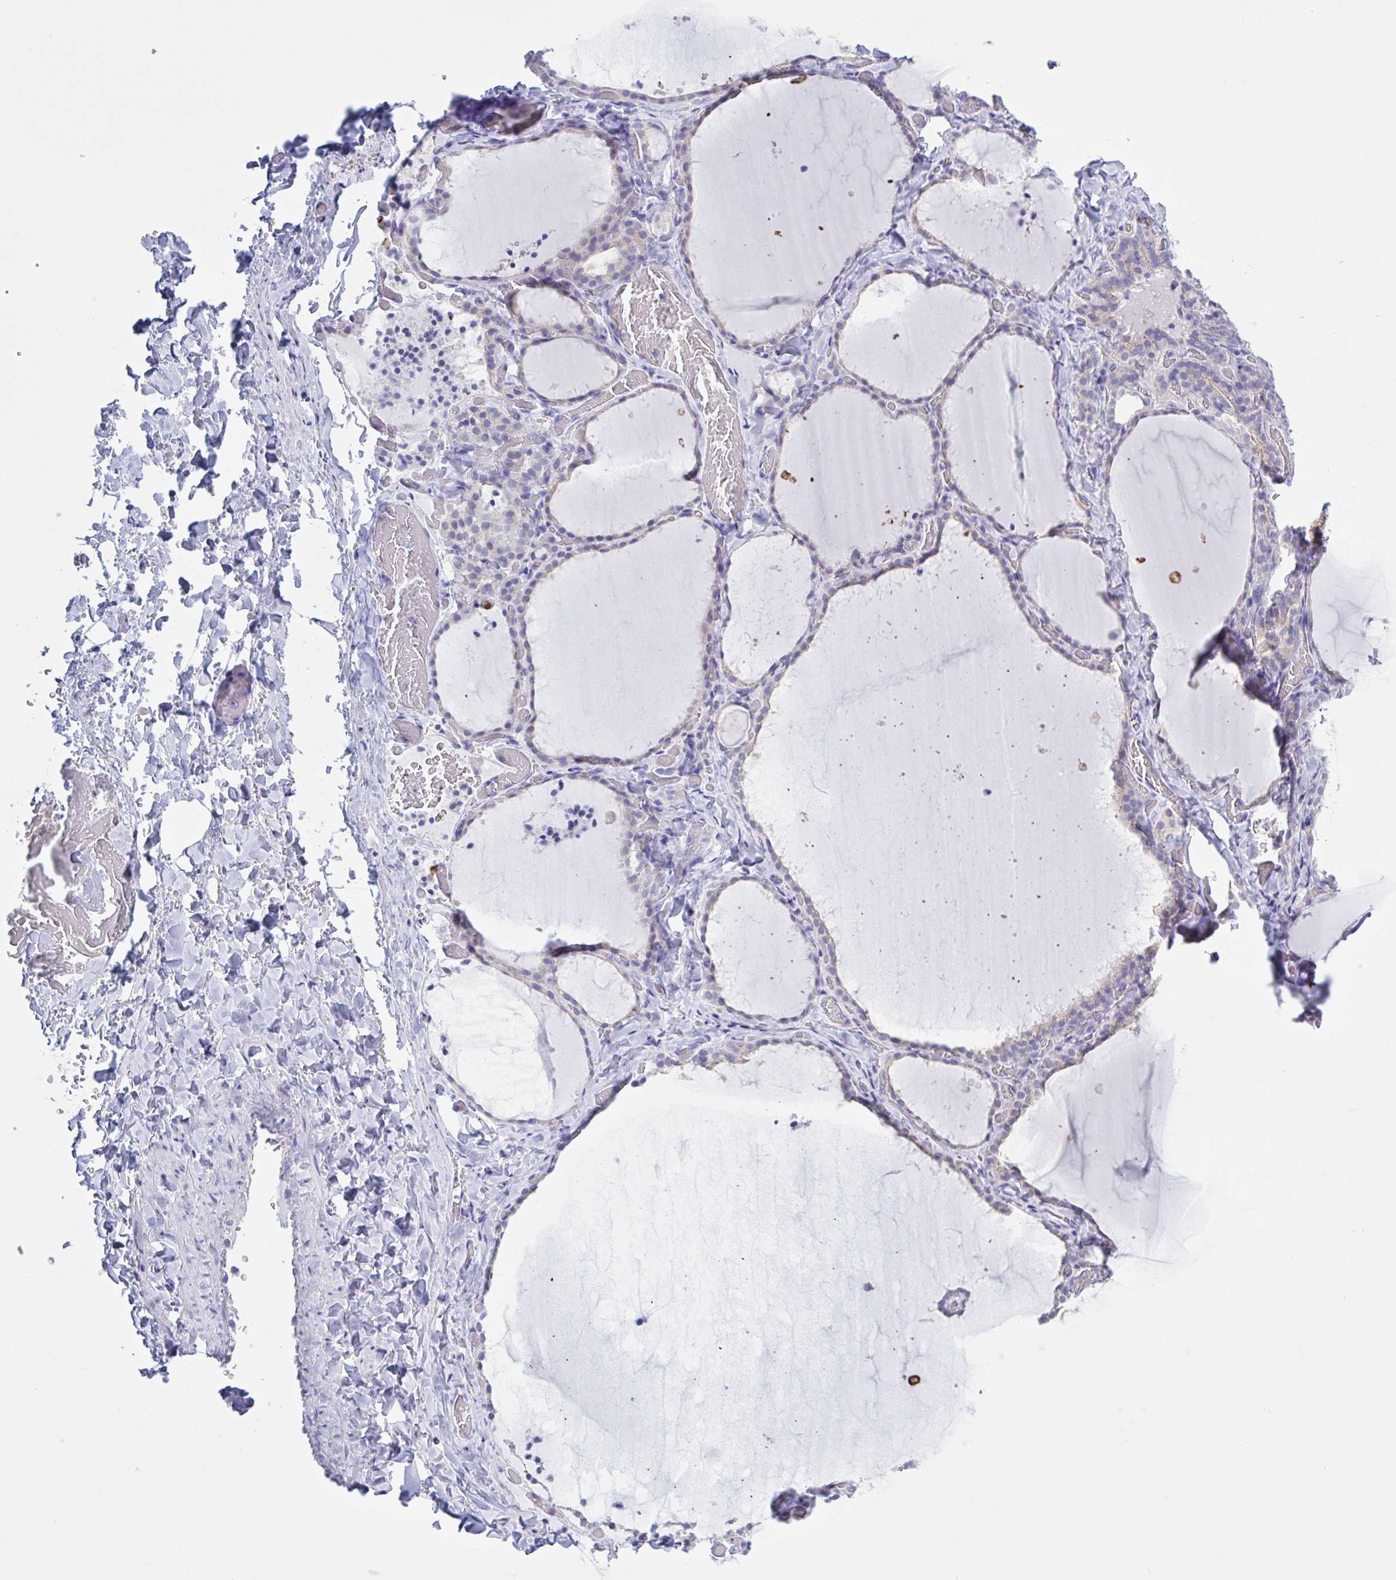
{"staining": {"intensity": "weak", "quantity": "25%-75%", "location": "cytoplasmic/membranous"}, "tissue": "thyroid gland", "cell_type": "Glandular cells", "image_type": "normal", "snomed": [{"axis": "morphology", "description": "Normal tissue, NOS"}, {"axis": "topography", "description": "Thyroid gland"}], "caption": "The histopathology image demonstrates staining of benign thyroid gland, revealing weak cytoplasmic/membranous protein positivity (brown color) within glandular cells.", "gene": "CHMP5", "patient": {"sex": "female", "age": 22}}